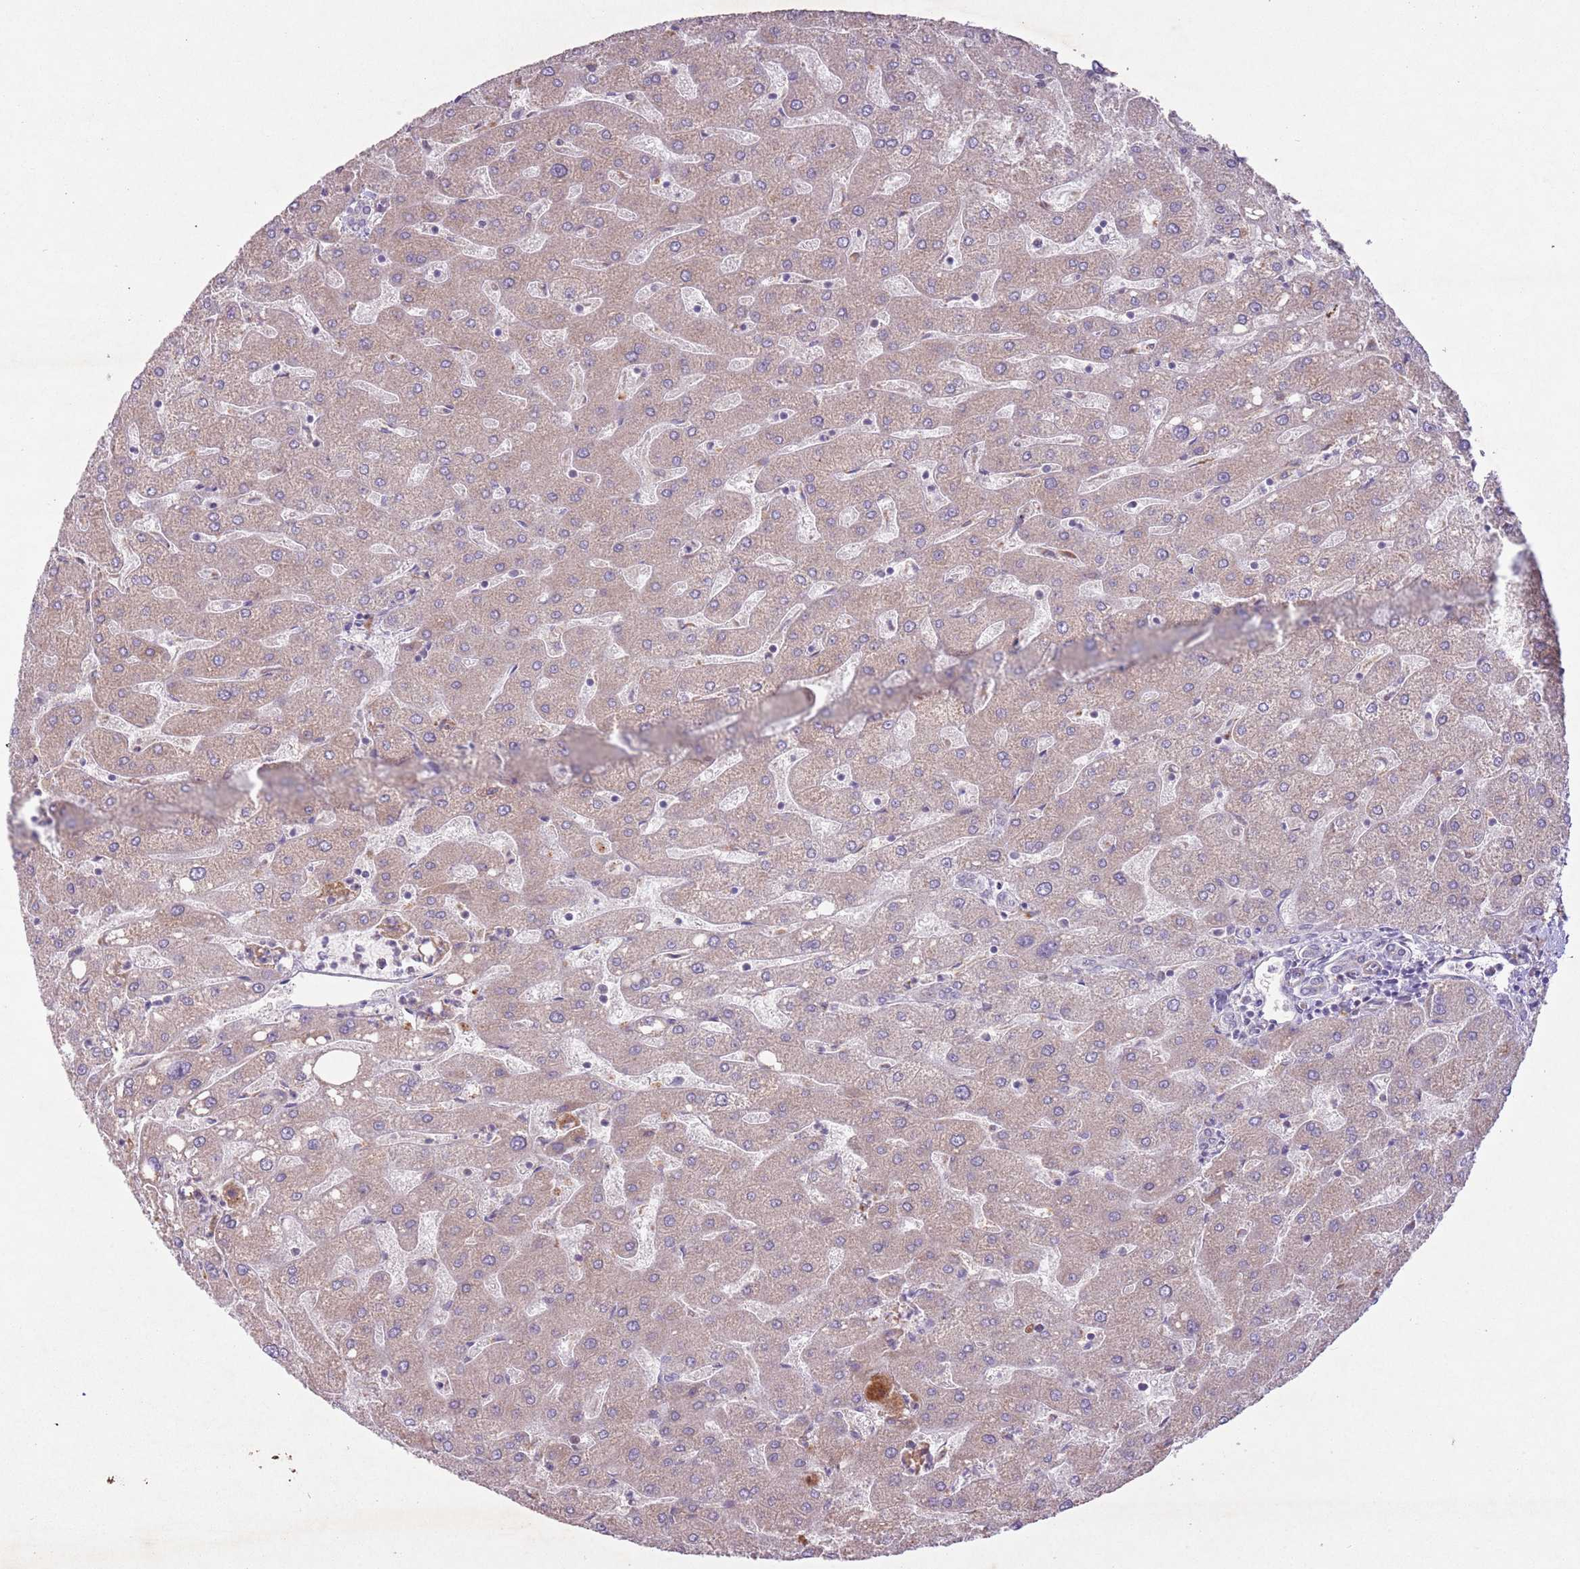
{"staining": {"intensity": "negative", "quantity": "none", "location": "none"}, "tissue": "liver", "cell_type": "Cholangiocytes", "image_type": "normal", "snomed": [{"axis": "morphology", "description": "Normal tissue, NOS"}, {"axis": "topography", "description": "Liver"}], "caption": "This is a photomicrograph of IHC staining of normal liver, which shows no staining in cholangiocytes.", "gene": "CCNI", "patient": {"sex": "male", "age": 67}}